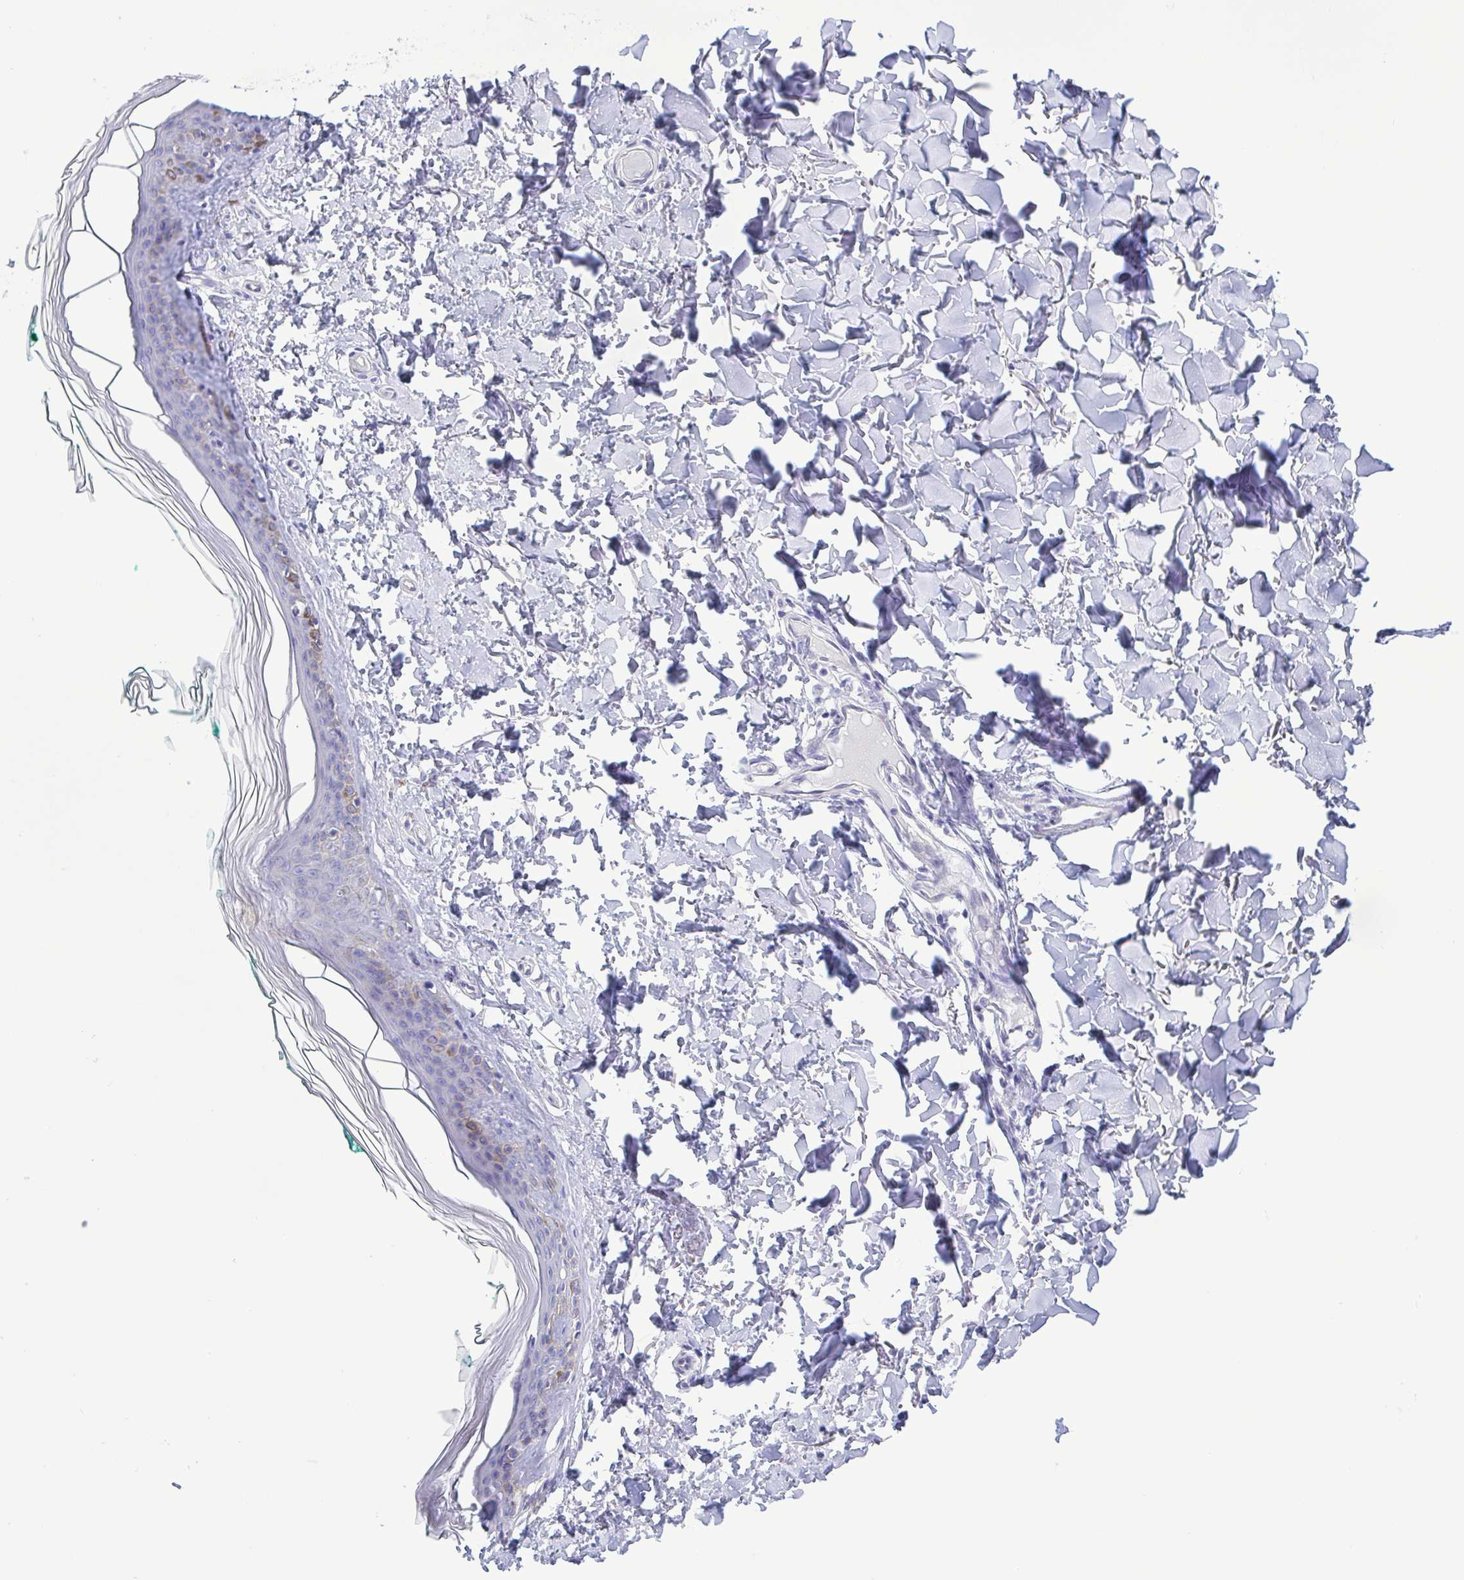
{"staining": {"intensity": "negative", "quantity": "none", "location": "none"}, "tissue": "skin", "cell_type": "Fibroblasts", "image_type": "normal", "snomed": [{"axis": "morphology", "description": "Normal tissue, NOS"}, {"axis": "topography", "description": "Skin"}, {"axis": "topography", "description": "Peripheral nerve tissue"}], "caption": "Photomicrograph shows no protein expression in fibroblasts of unremarkable skin.", "gene": "TEX12", "patient": {"sex": "female", "age": 45}}